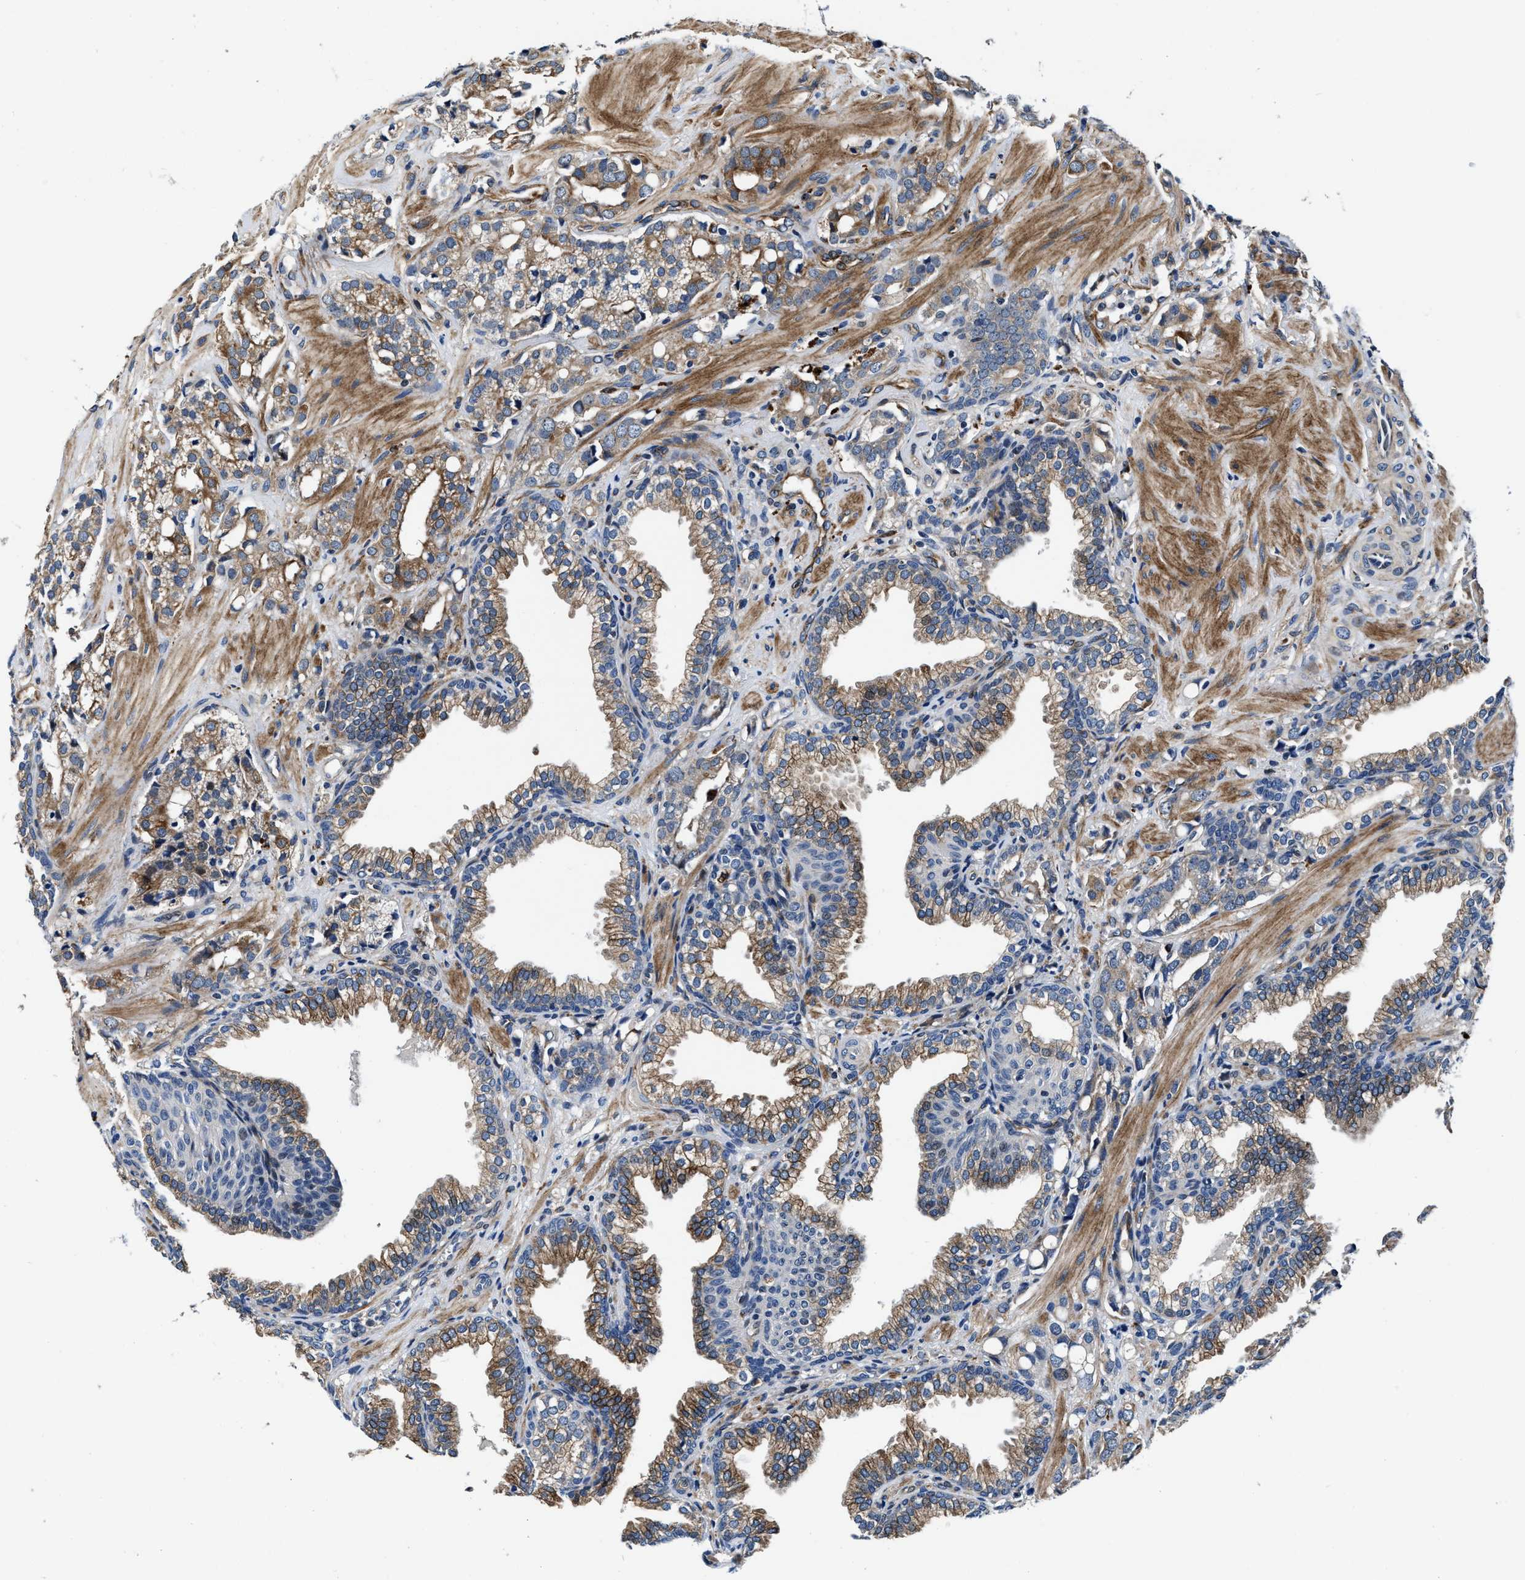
{"staining": {"intensity": "moderate", "quantity": ">75%", "location": "cytoplasmic/membranous"}, "tissue": "prostate cancer", "cell_type": "Tumor cells", "image_type": "cancer", "snomed": [{"axis": "morphology", "description": "Adenocarcinoma, High grade"}, {"axis": "topography", "description": "Prostate"}], "caption": "Protein staining of high-grade adenocarcinoma (prostate) tissue shows moderate cytoplasmic/membranous expression in about >75% of tumor cells. (IHC, brightfield microscopy, high magnification).", "gene": "C2orf66", "patient": {"sex": "male", "age": 52}}